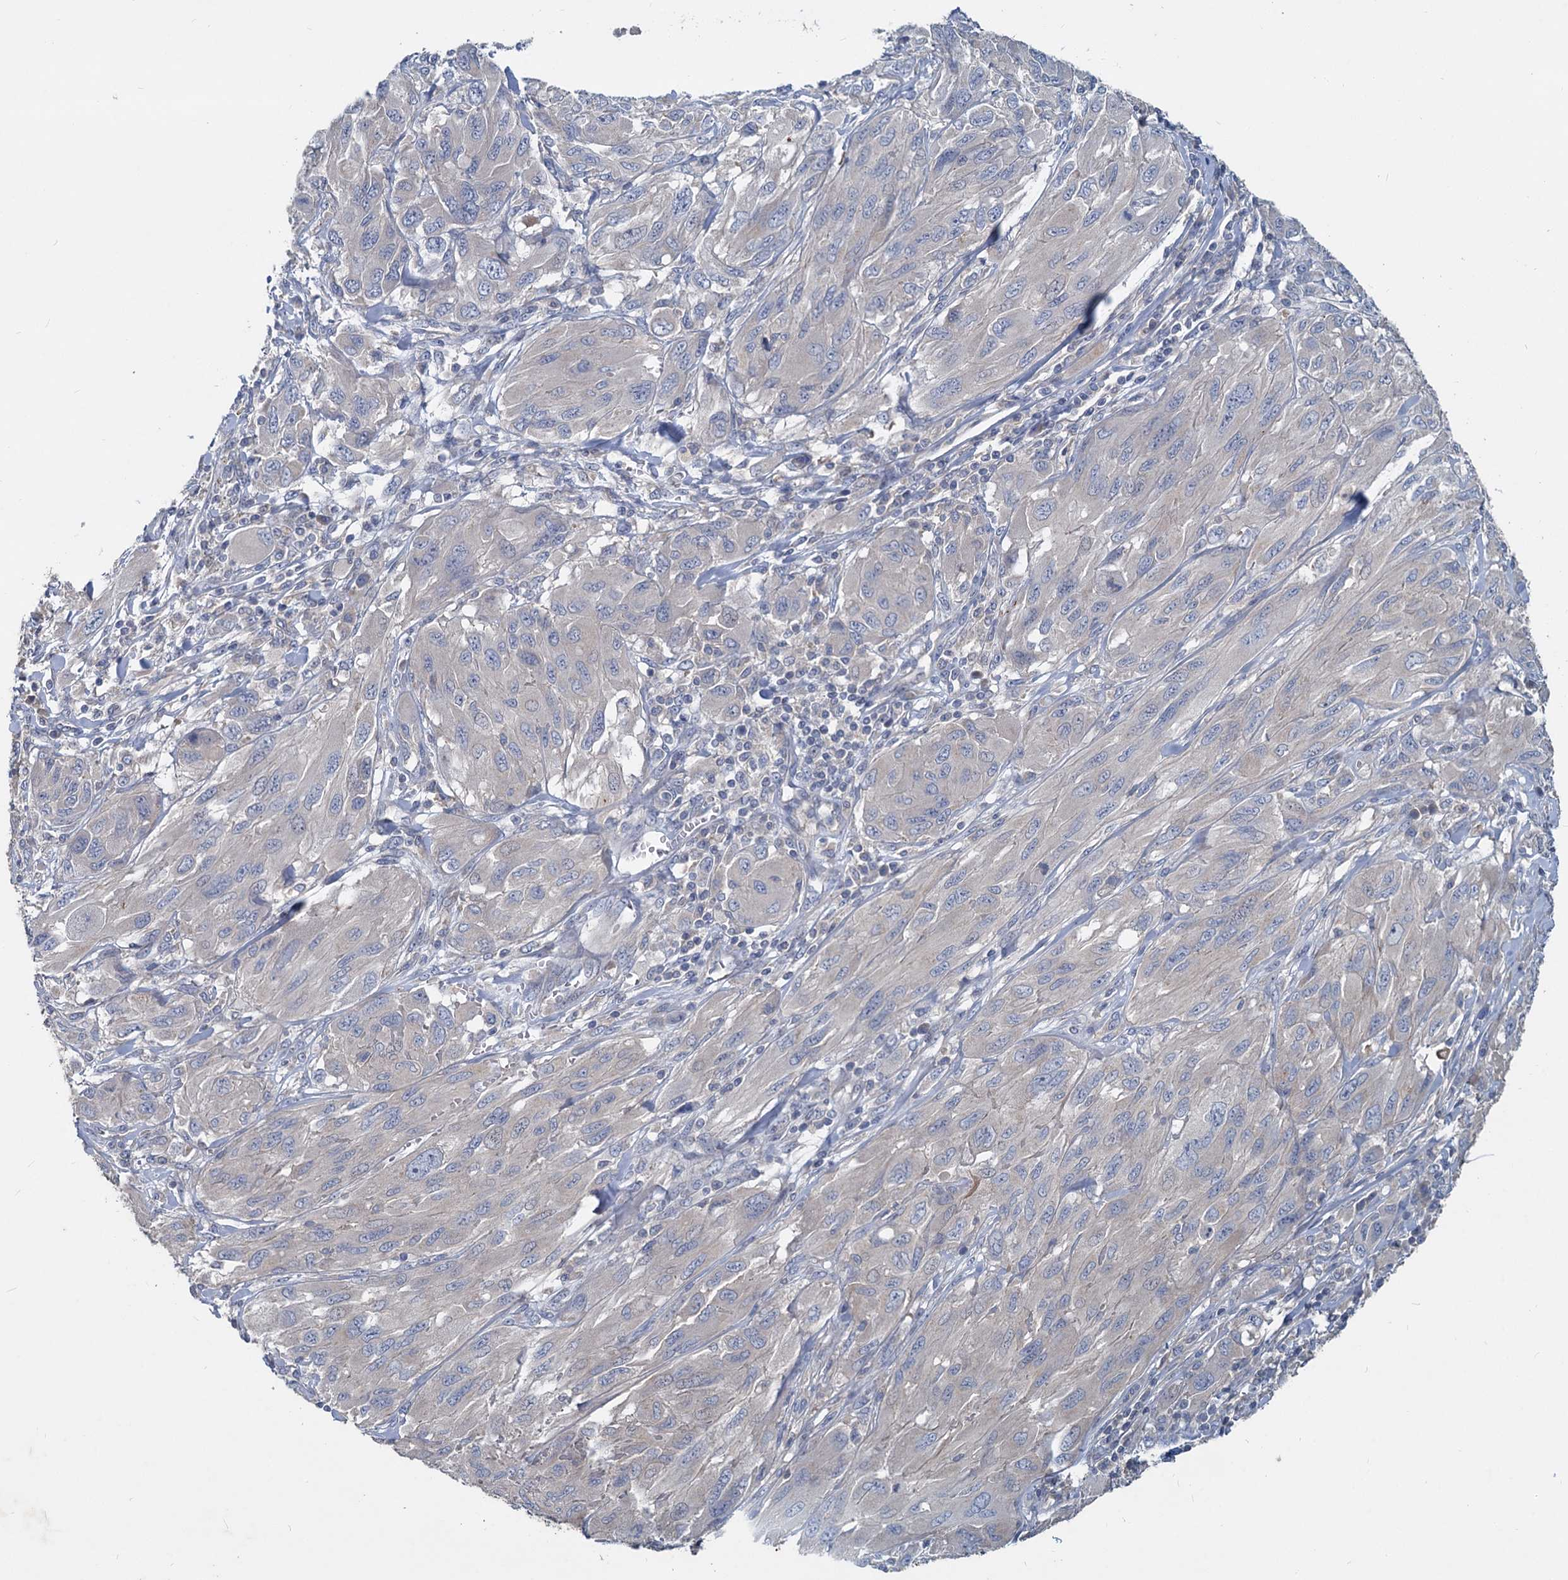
{"staining": {"intensity": "negative", "quantity": "none", "location": "none"}, "tissue": "melanoma", "cell_type": "Tumor cells", "image_type": "cancer", "snomed": [{"axis": "morphology", "description": "Malignant melanoma, NOS"}, {"axis": "topography", "description": "Skin"}], "caption": "This is an immunohistochemistry micrograph of melanoma. There is no positivity in tumor cells.", "gene": "SLC2A7", "patient": {"sex": "female", "age": 91}}